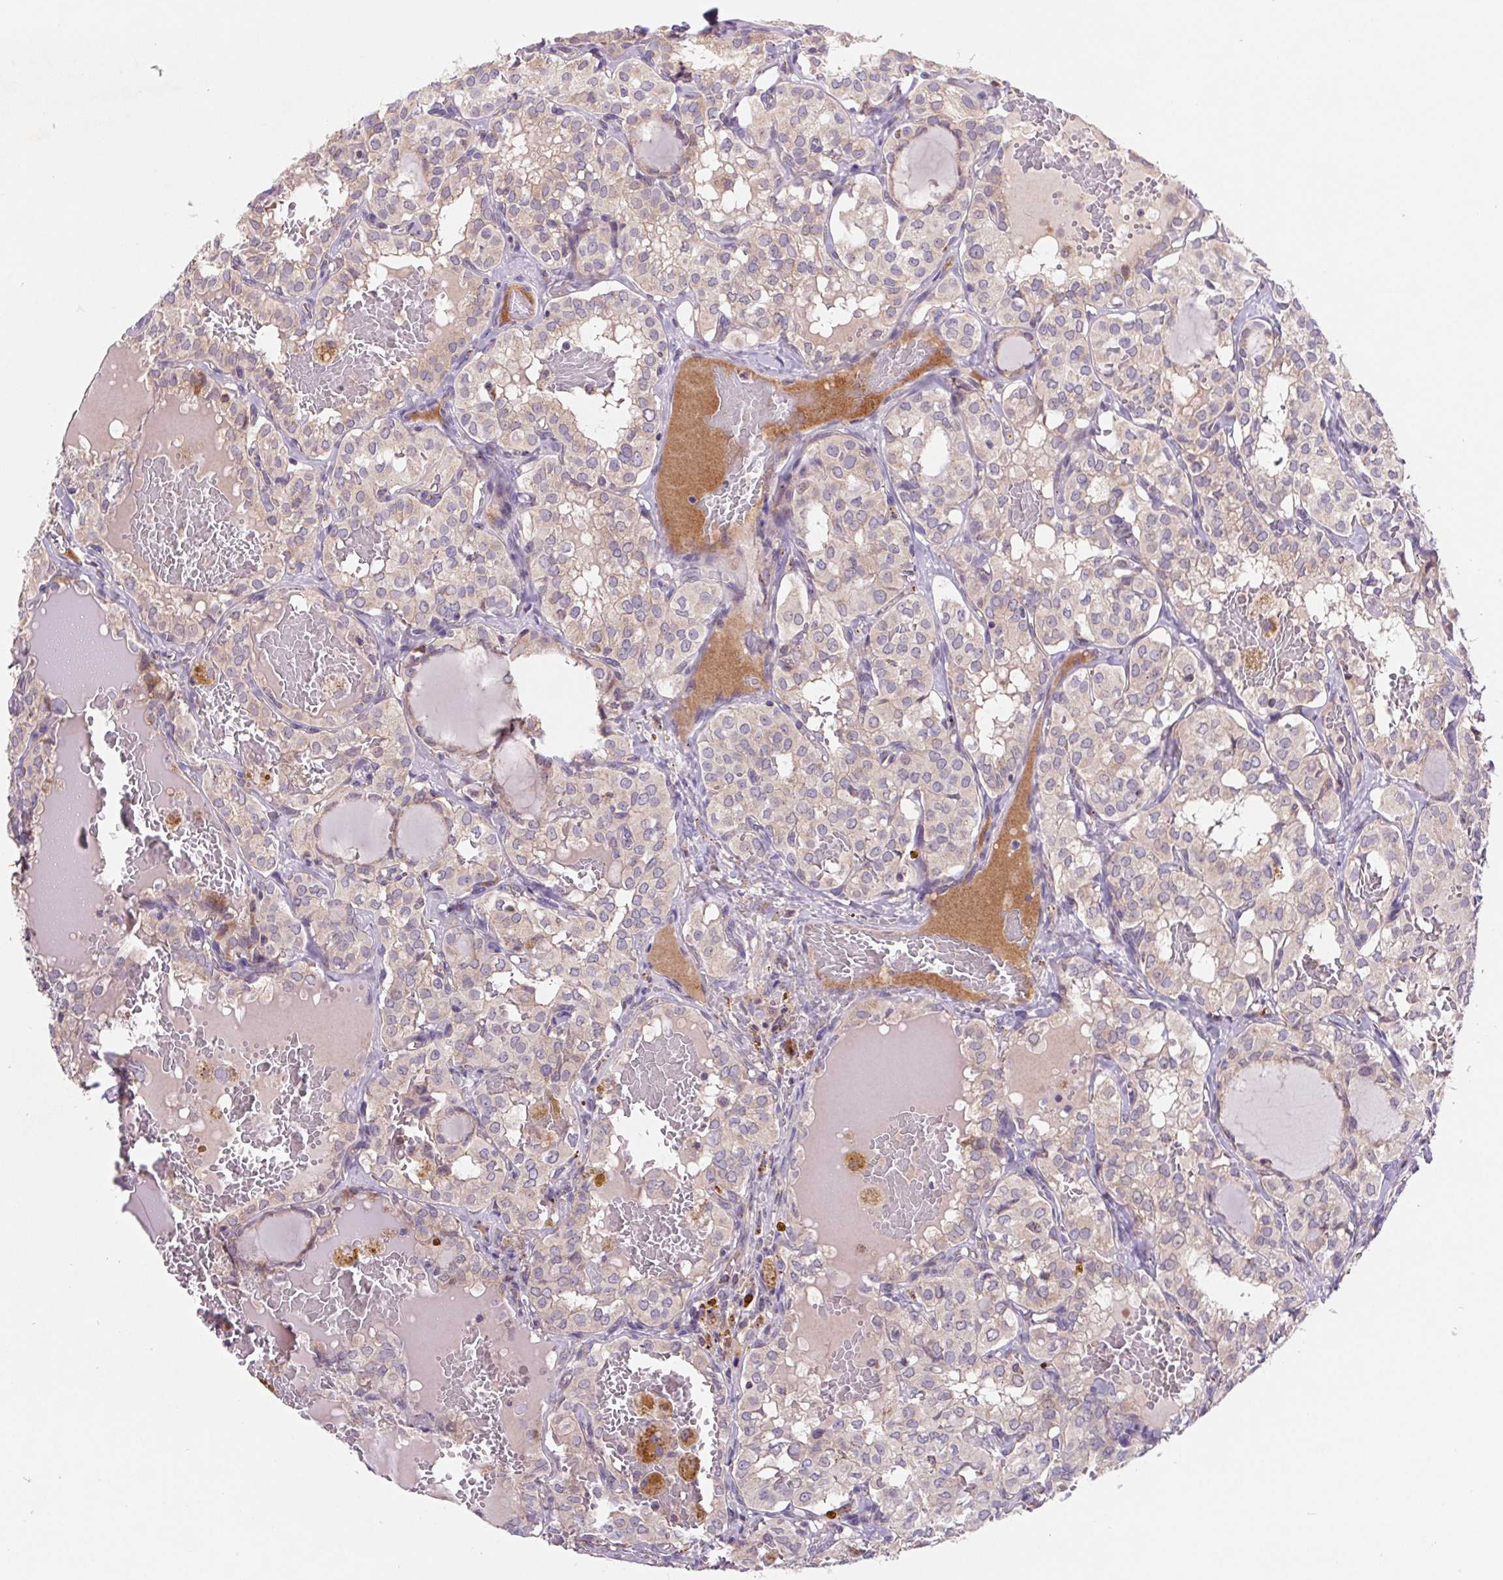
{"staining": {"intensity": "weak", "quantity": "25%-75%", "location": "cytoplasmic/membranous"}, "tissue": "thyroid cancer", "cell_type": "Tumor cells", "image_type": "cancer", "snomed": [{"axis": "morphology", "description": "Papillary adenocarcinoma, NOS"}, {"axis": "topography", "description": "Thyroid gland"}], "caption": "Thyroid papillary adenocarcinoma was stained to show a protein in brown. There is low levels of weak cytoplasmic/membranous expression in about 25%-75% of tumor cells. The protein is stained brown, and the nuclei are stained in blue (DAB IHC with brightfield microscopy, high magnification).", "gene": "EMC6", "patient": {"sex": "male", "age": 20}}